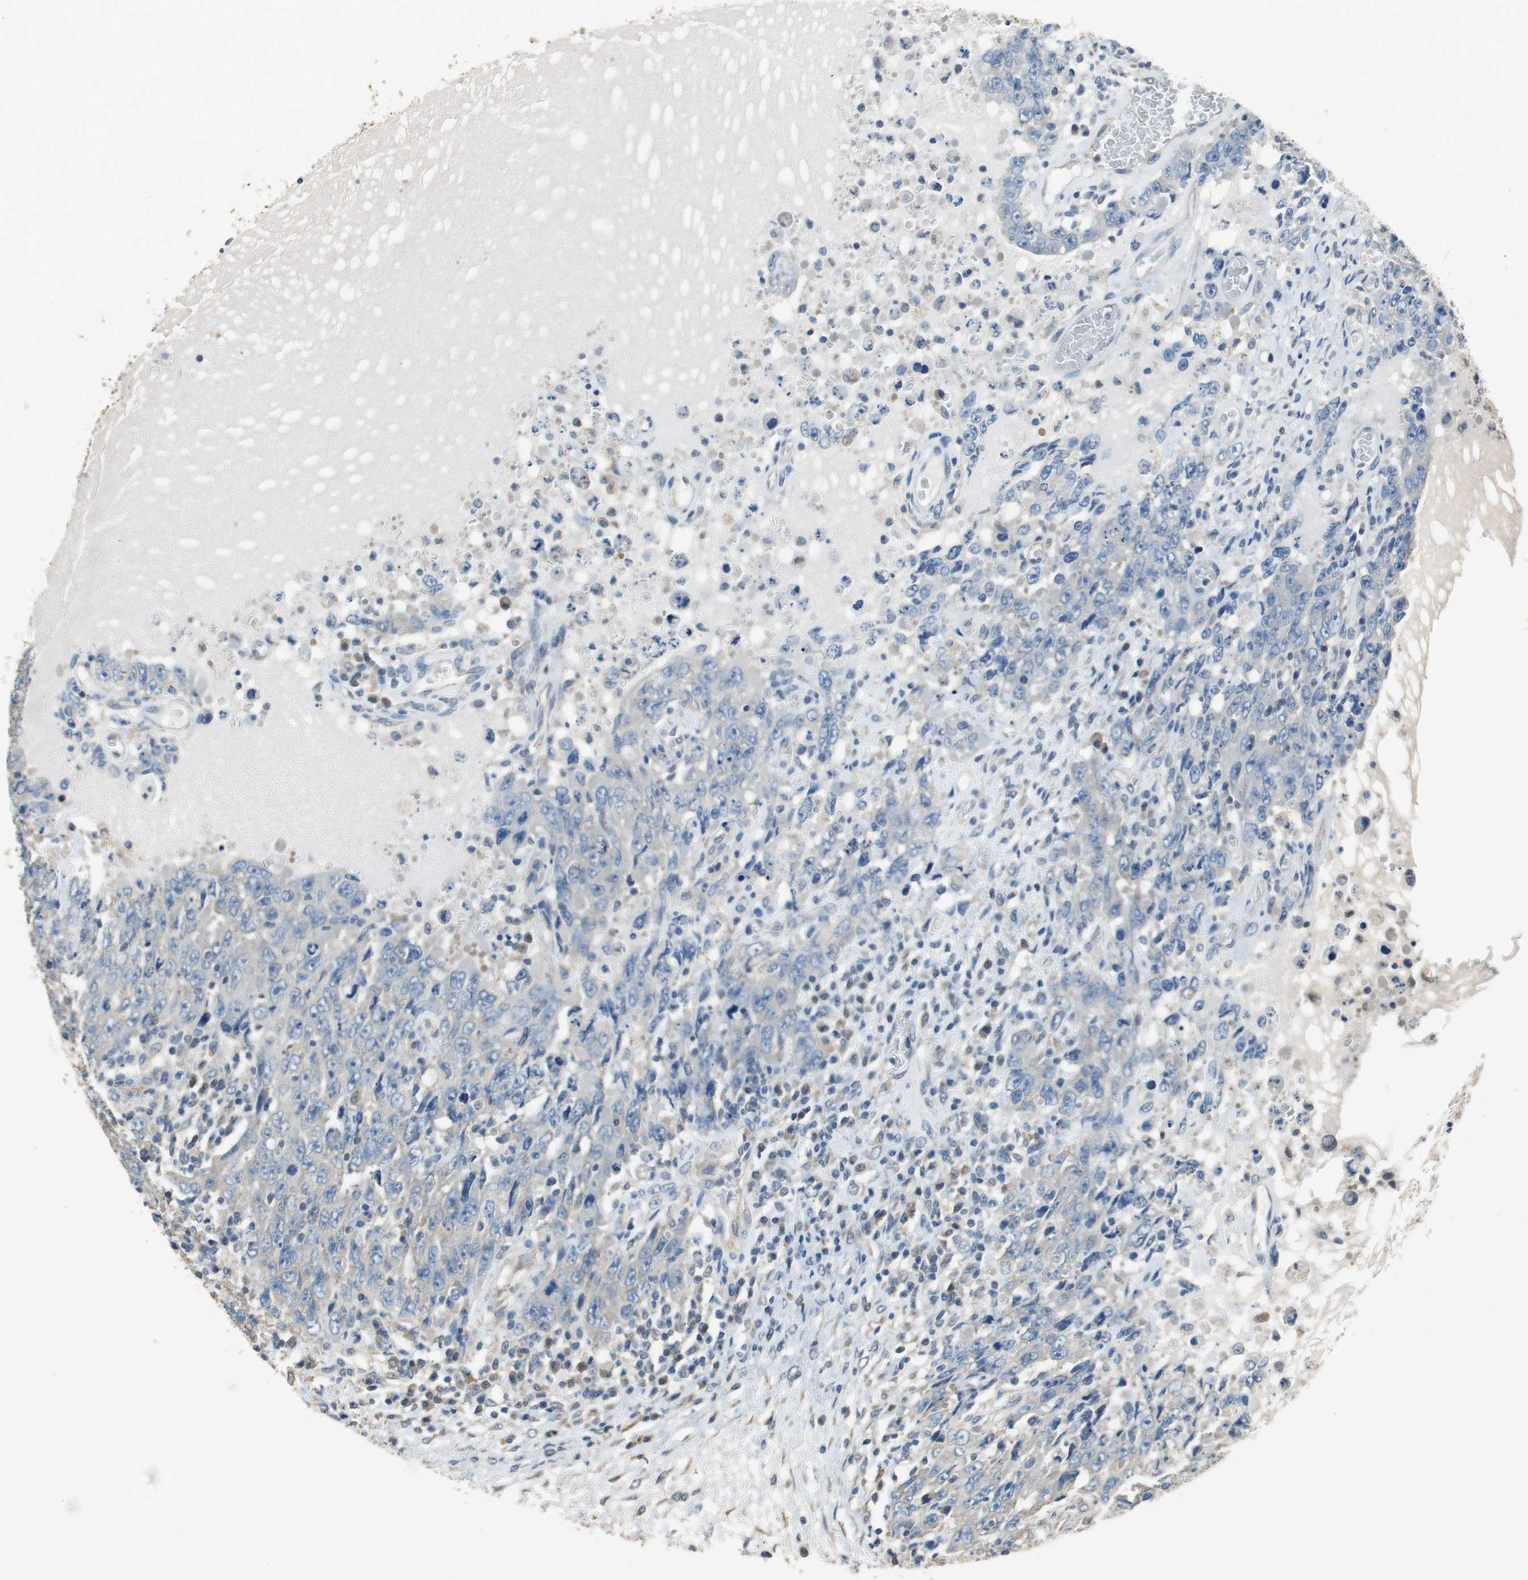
{"staining": {"intensity": "negative", "quantity": "none", "location": "none"}, "tissue": "testis cancer", "cell_type": "Tumor cells", "image_type": "cancer", "snomed": [{"axis": "morphology", "description": "Carcinoma, Embryonal, NOS"}, {"axis": "topography", "description": "Testis"}], "caption": "High magnification brightfield microscopy of testis embryonal carcinoma stained with DAB (brown) and counterstained with hematoxylin (blue): tumor cells show no significant staining.", "gene": "ALDH4A1", "patient": {"sex": "male", "age": 26}}